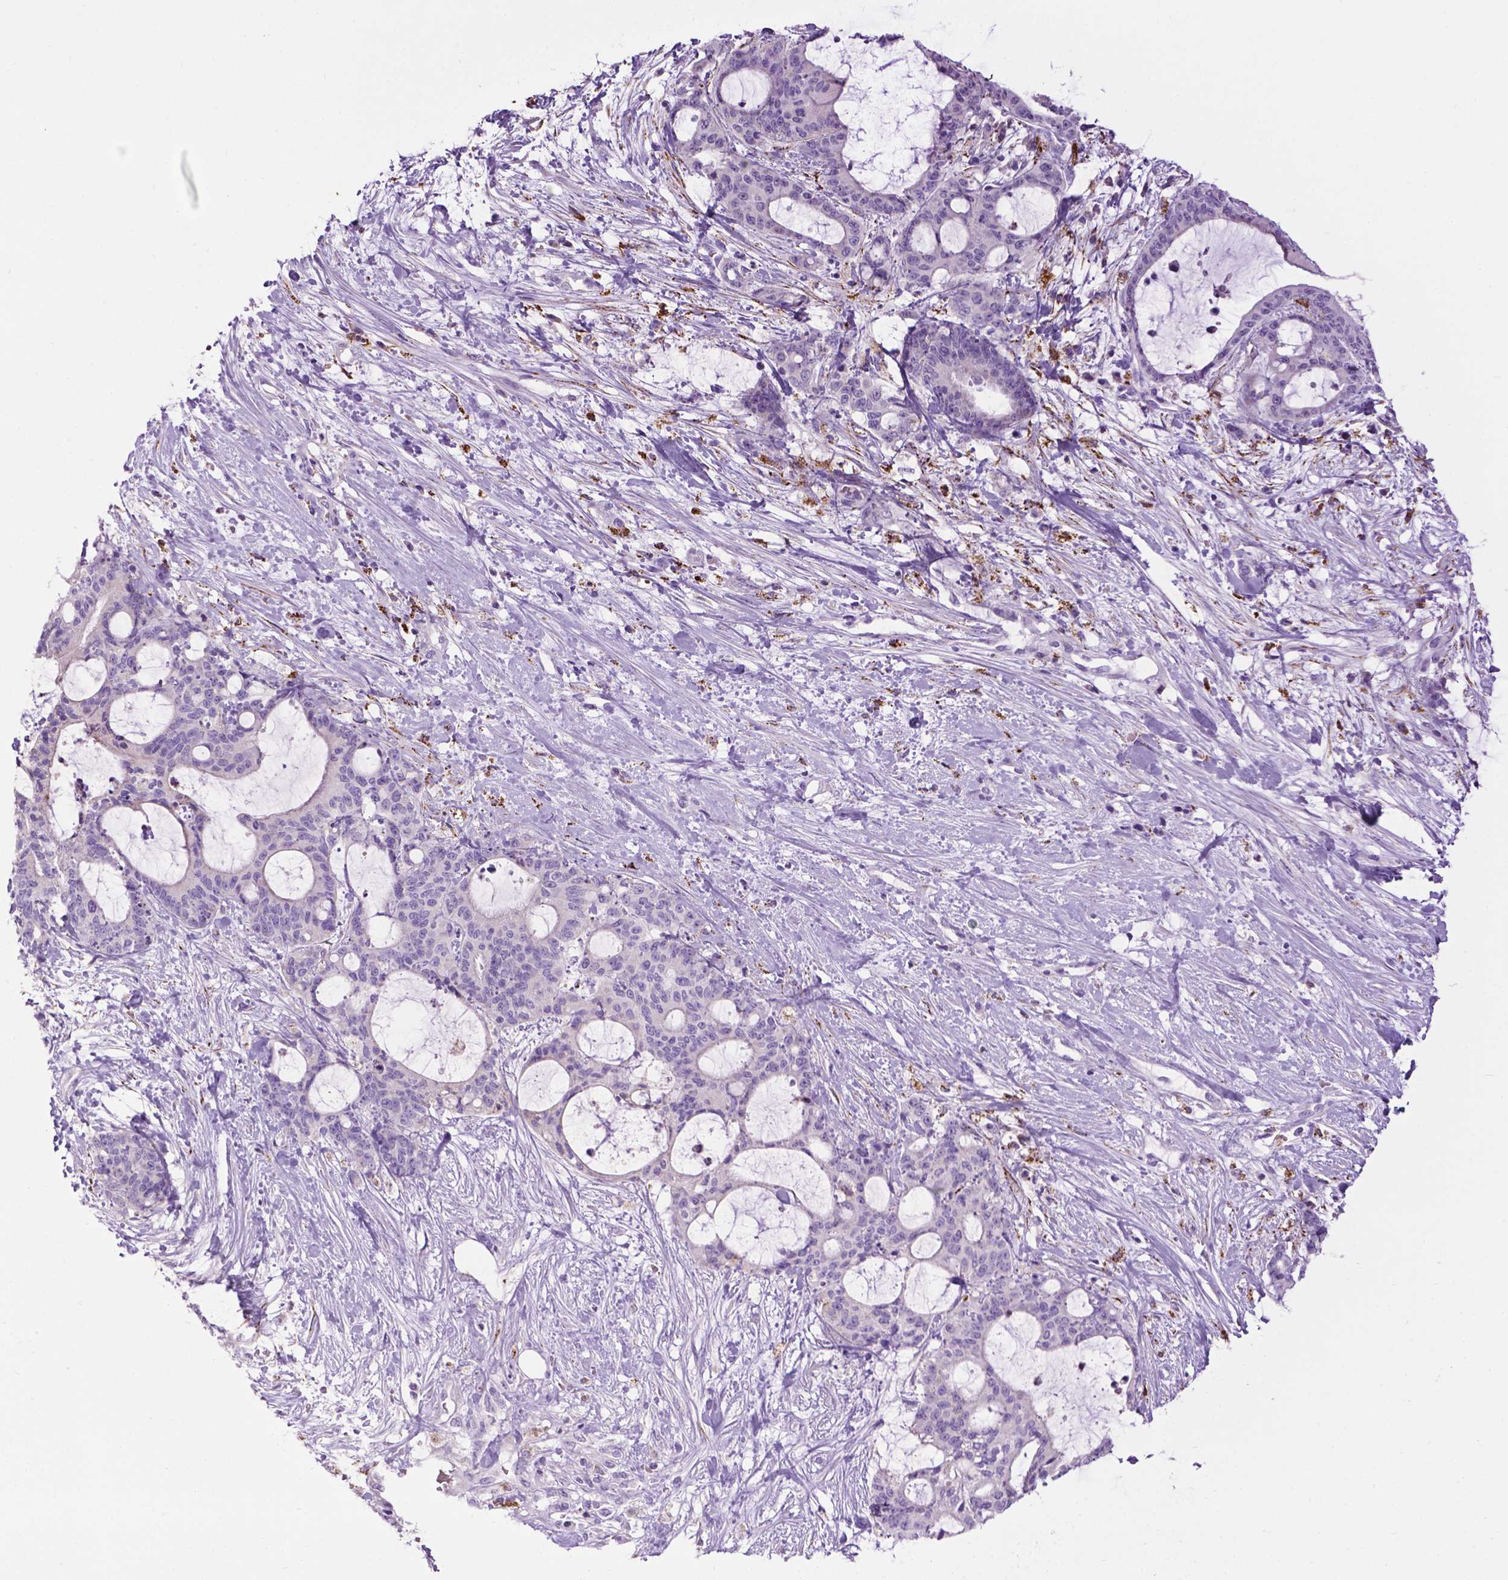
{"staining": {"intensity": "negative", "quantity": "none", "location": "none"}, "tissue": "liver cancer", "cell_type": "Tumor cells", "image_type": "cancer", "snomed": [{"axis": "morphology", "description": "Cholangiocarcinoma"}, {"axis": "topography", "description": "Liver"}], "caption": "Tumor cells show no significant staining in liver cancer (cholangiocarcinoma). Brightfield microscopy of immunohistochemistry (IHC) stained with DAB (brown) and hematoxylin (blue), captured at high magnification.", "gene": "TMEM132E", "patient": {"sex": "female", "age": 73}}